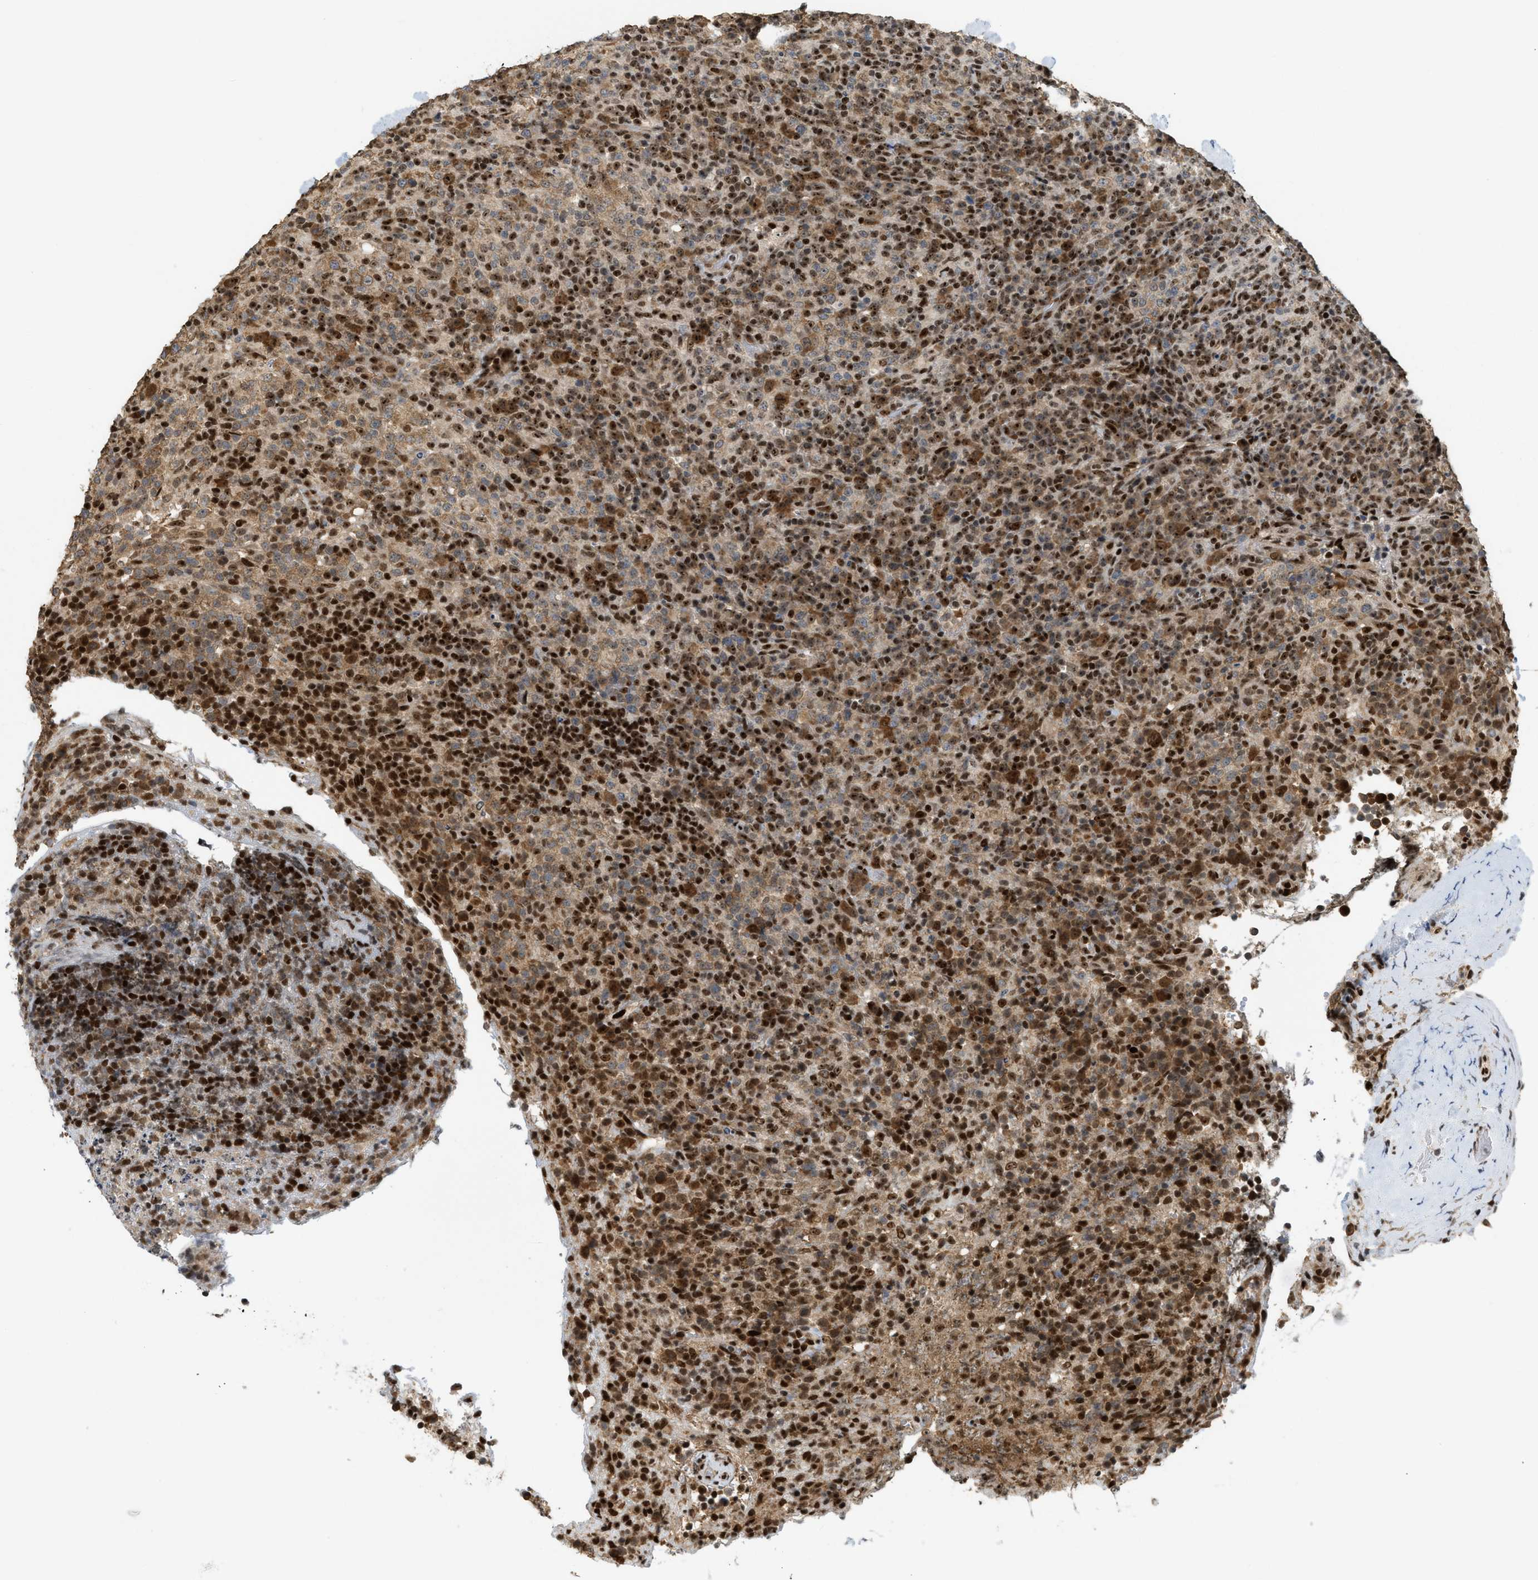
{"staining": {"intensity": "strong", "quantity": ">75%", "location": "nuclear"}, "tissue": "lymphoma", "cell_type": "Tumor cells", "image_type": "cancer", "snomed": [{"axis": "morphology", "description": "Malignant lymphoma, non-Hodgkin's type, High grade"}, {"axis": "topography", "description": "Lymph node"}], "caption": "Protein analysis of lymphoma tissue reveals strong nuclear staining in approximately >75% of tumor cells.", "gene": "ZNF22", "patient": {"sex": "female", "age": 76}}